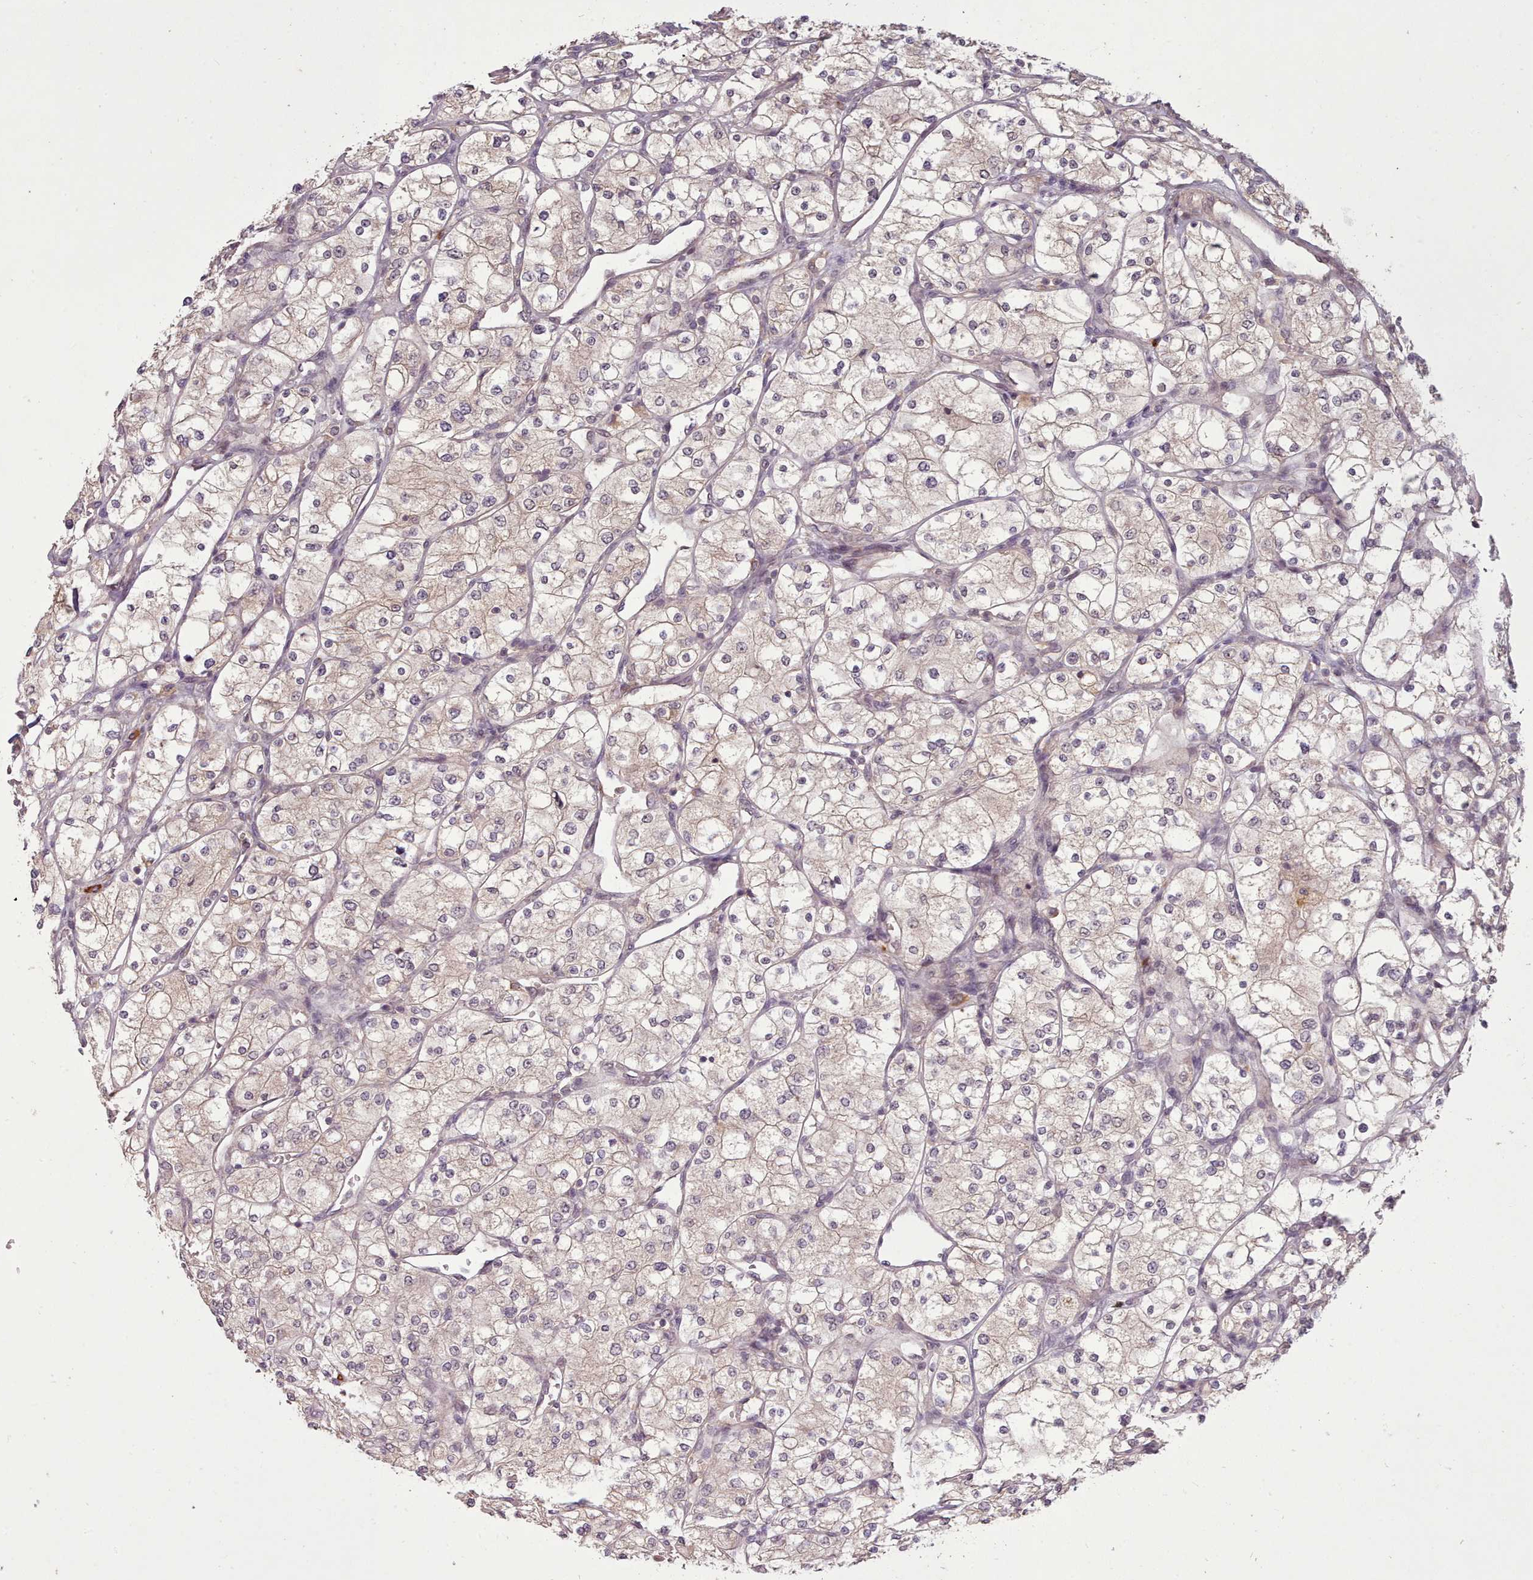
{"staining": {"intensity": "weak", "quantity": "<25%", "location": "cytoplasmic/membranous"}, "tissue": "renal cancer", "cell_type": "Tumor cells", "image_type": "cancer", "snomed": [{"axis": "morphology", "description": "Adenocarcinoma, NOS"}, {"axis": "topography", "description": "Kidney"}], "caption": "Renal adenocarcinoma was stained to show a protein in brown. There is no significant expression in tumor cells.", "gene": "CDC6", "patient": {"sex": "male", "age": 80}}